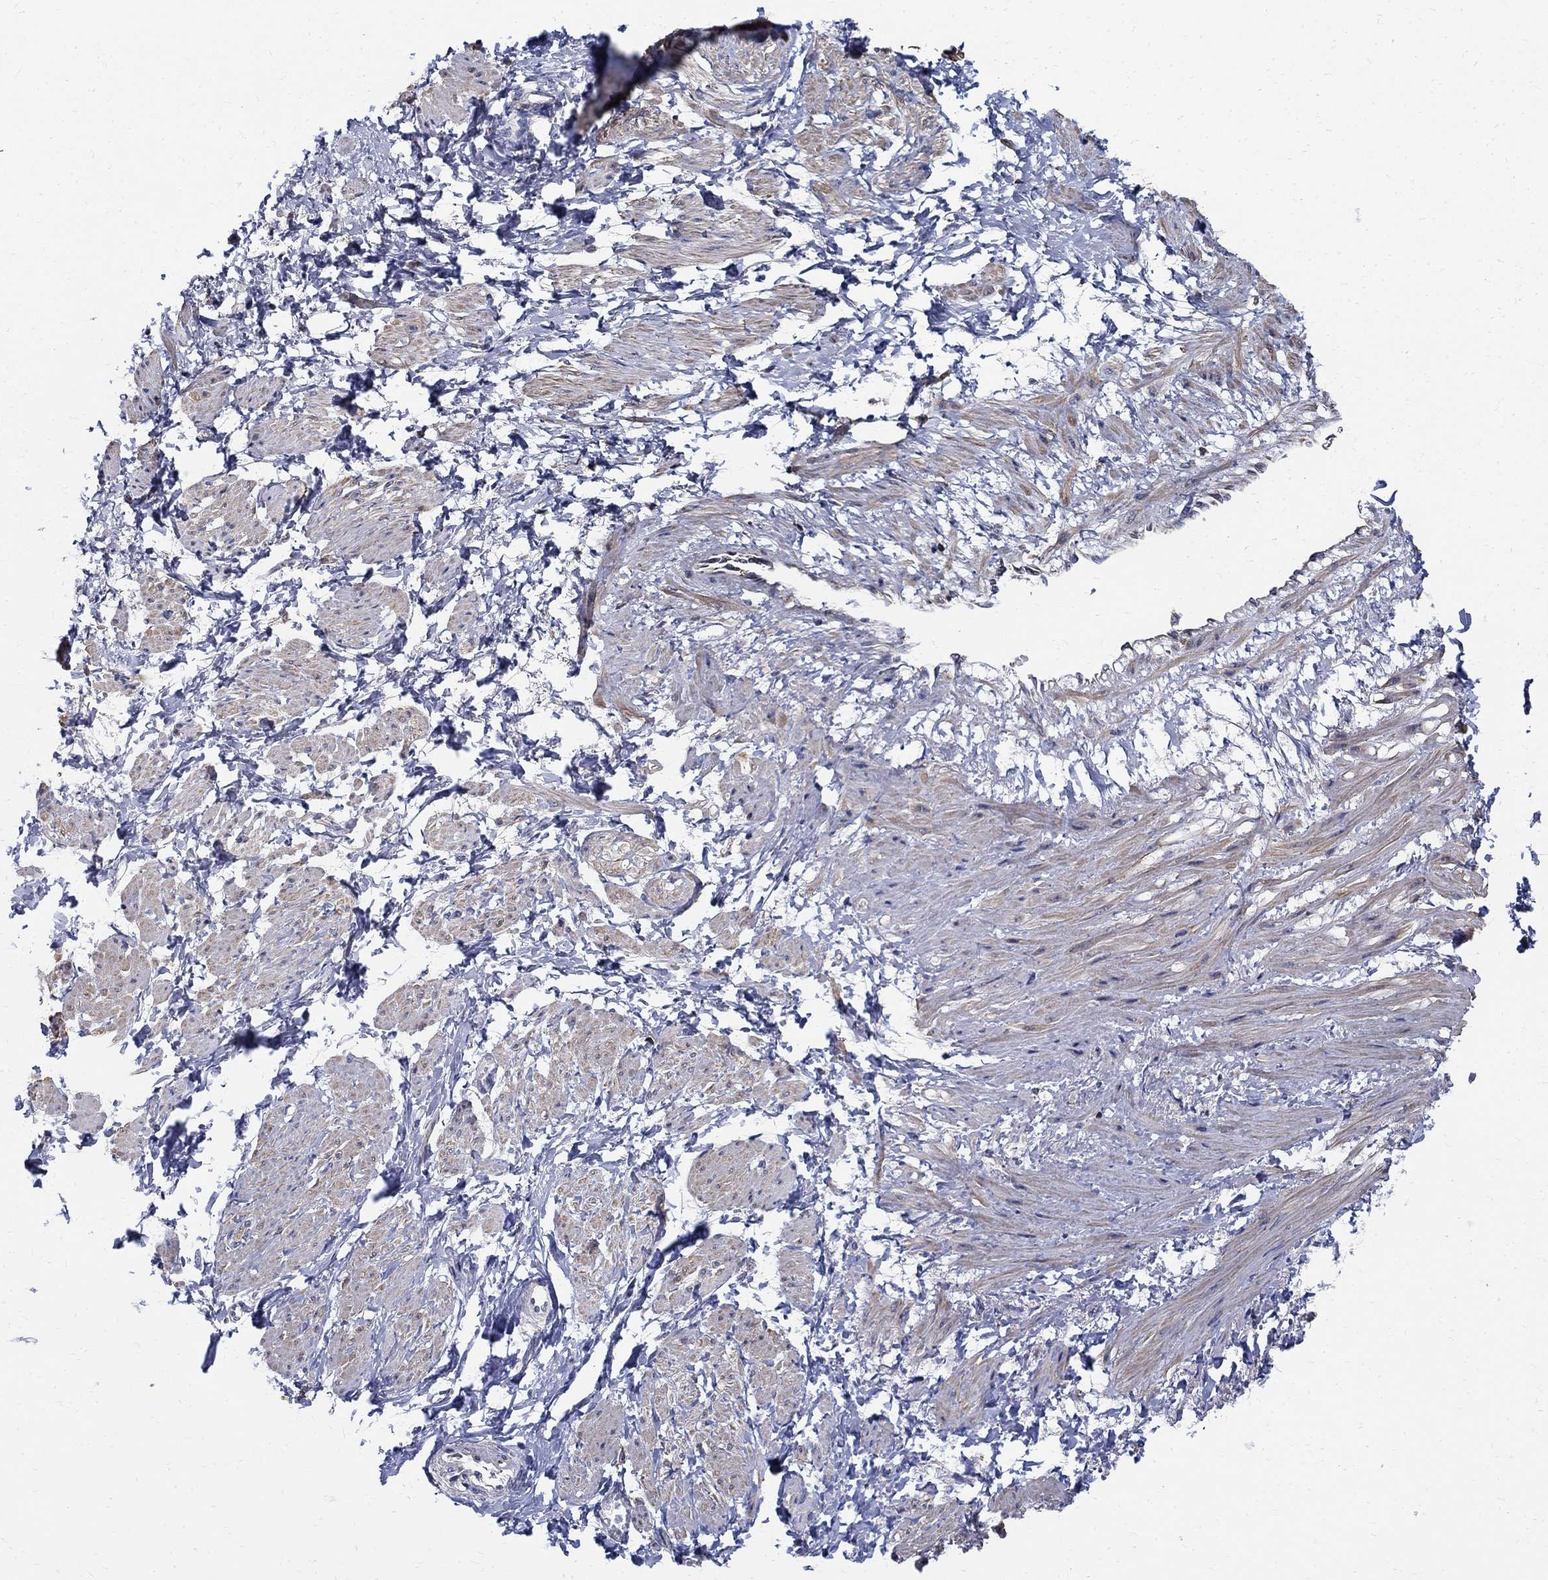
{"staining": {"intensity": "weak", "quantity": "25%-75%", "location": "cytoplasmic/membranous"}, "tissue": "smooth muscle", "cell_type": "Smooth muscle cells", "image_type": "normal", "snomed": [{"axis": "morphology", "description": "Normal tissue, NOS"}, {"axis": "topography", "description": "Smooth muscle"}, {"axis": "topography", "description": "Uterus"}], "caption": "Benign smooth muscle reveals weak cytoplasmic/membranous expression in about 25%-75% of smooth muscle cells The staining was performed using DAB (3,3'-diaminobenzidine), with brown indicating positive protein expression. Nuclei are stained blue with hematoxylin..", "gene": "AGAP2", "patient": {"sex": "female", "age": 39}}